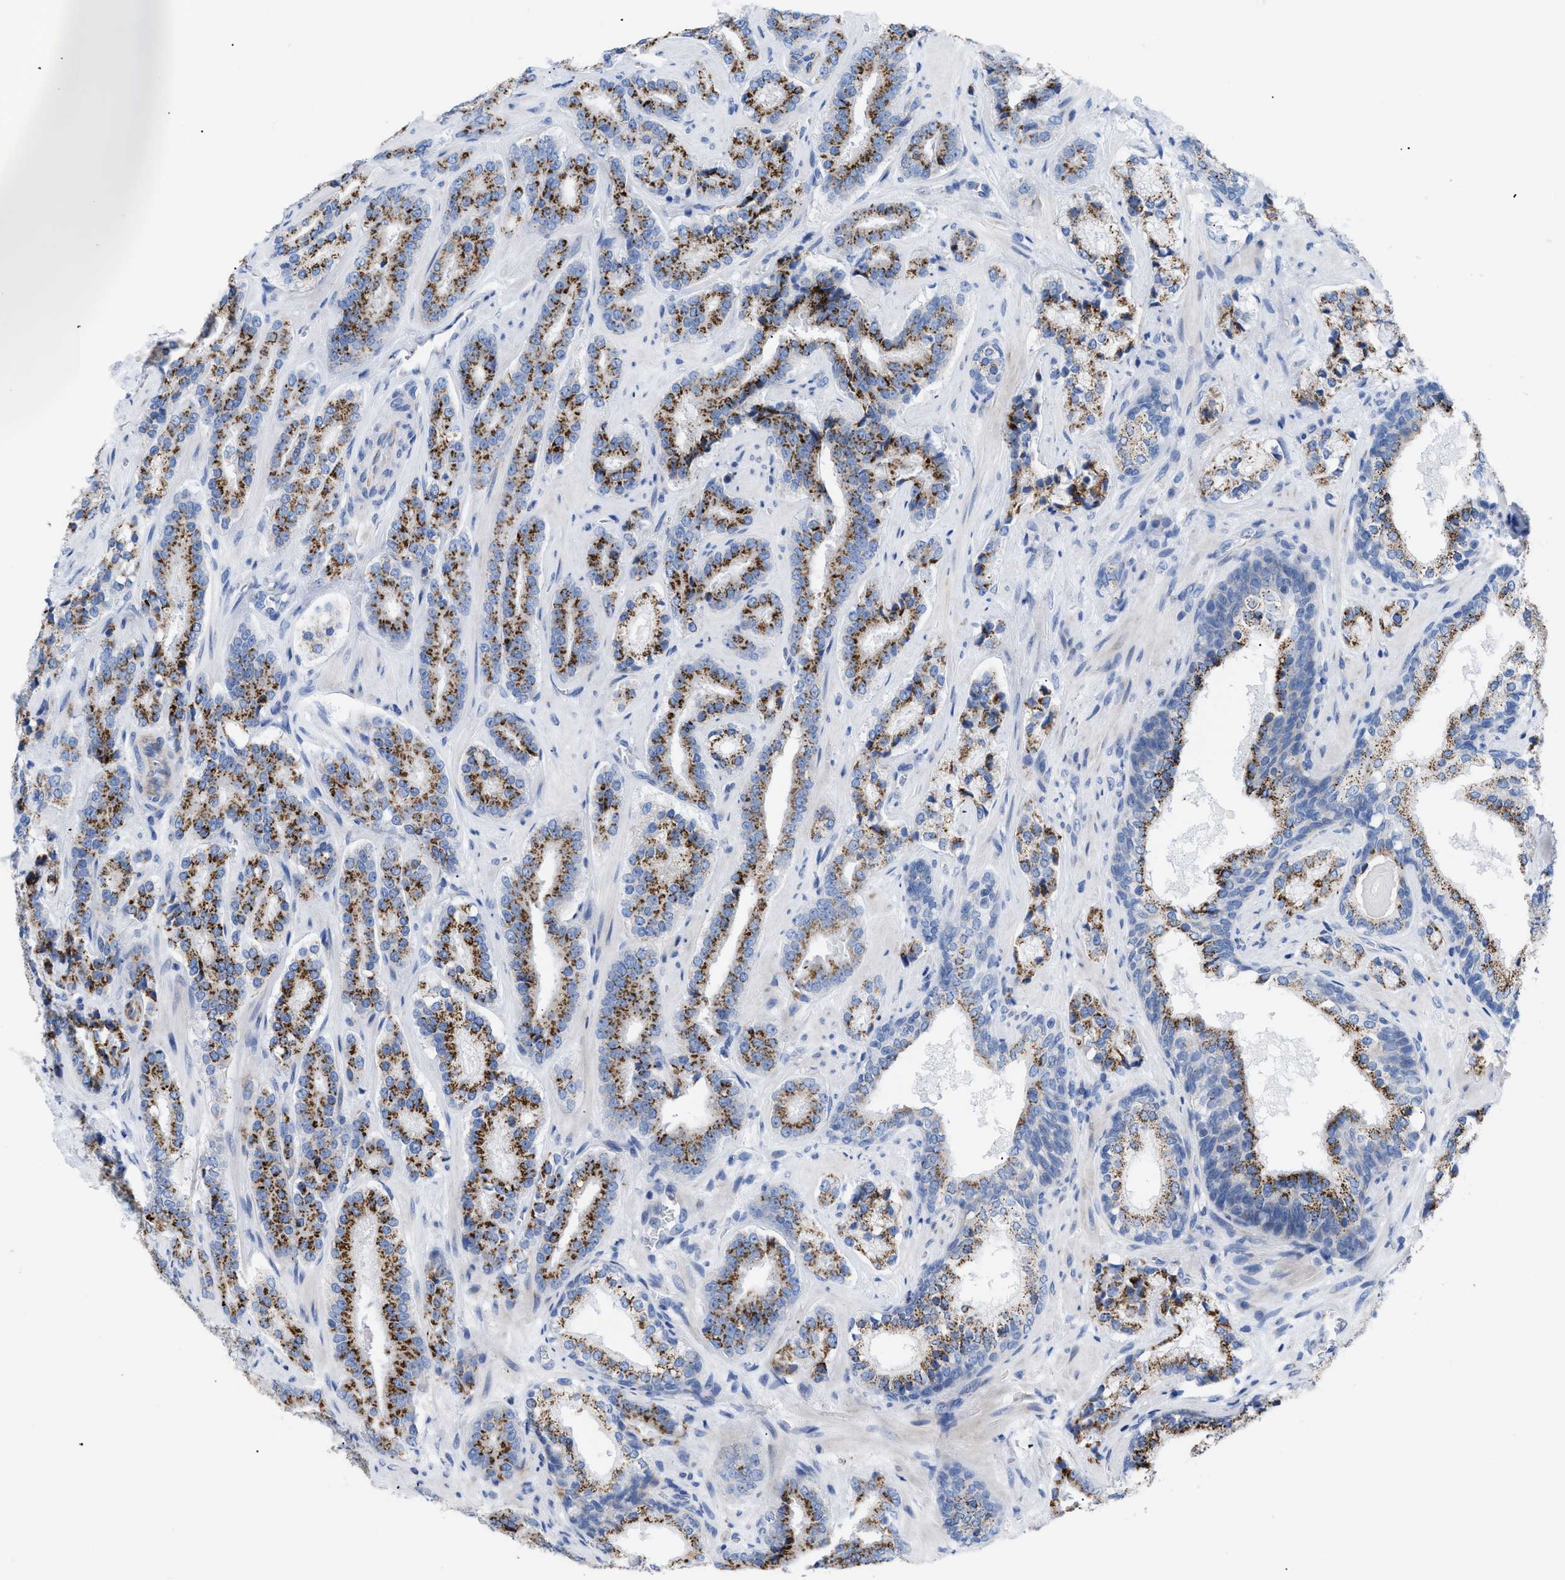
{"staining": {"intensity": "strong", "quantity": ">75%", "location": "cytoplasmic/membranous"}, "tissue": "prostate cancer", "cell_type": "Tumor cells", "image_type": "cancer", "snomed": [{"axis": "morphology", "description": "Adenocarcinoma, High grade"}, {"axis": "topography", "description": "Prostate"}], "caption": "Brown immunohistochemical staining in human prostate cancer exhibits strong cytoplasmic/membranous expression in approximately >75% of tumor cells. (brown staining indicates protein expression, while blue staining denotes nuclei).", "gene": "TMEM17", "patient": {"sex": "male", "age": 60}}